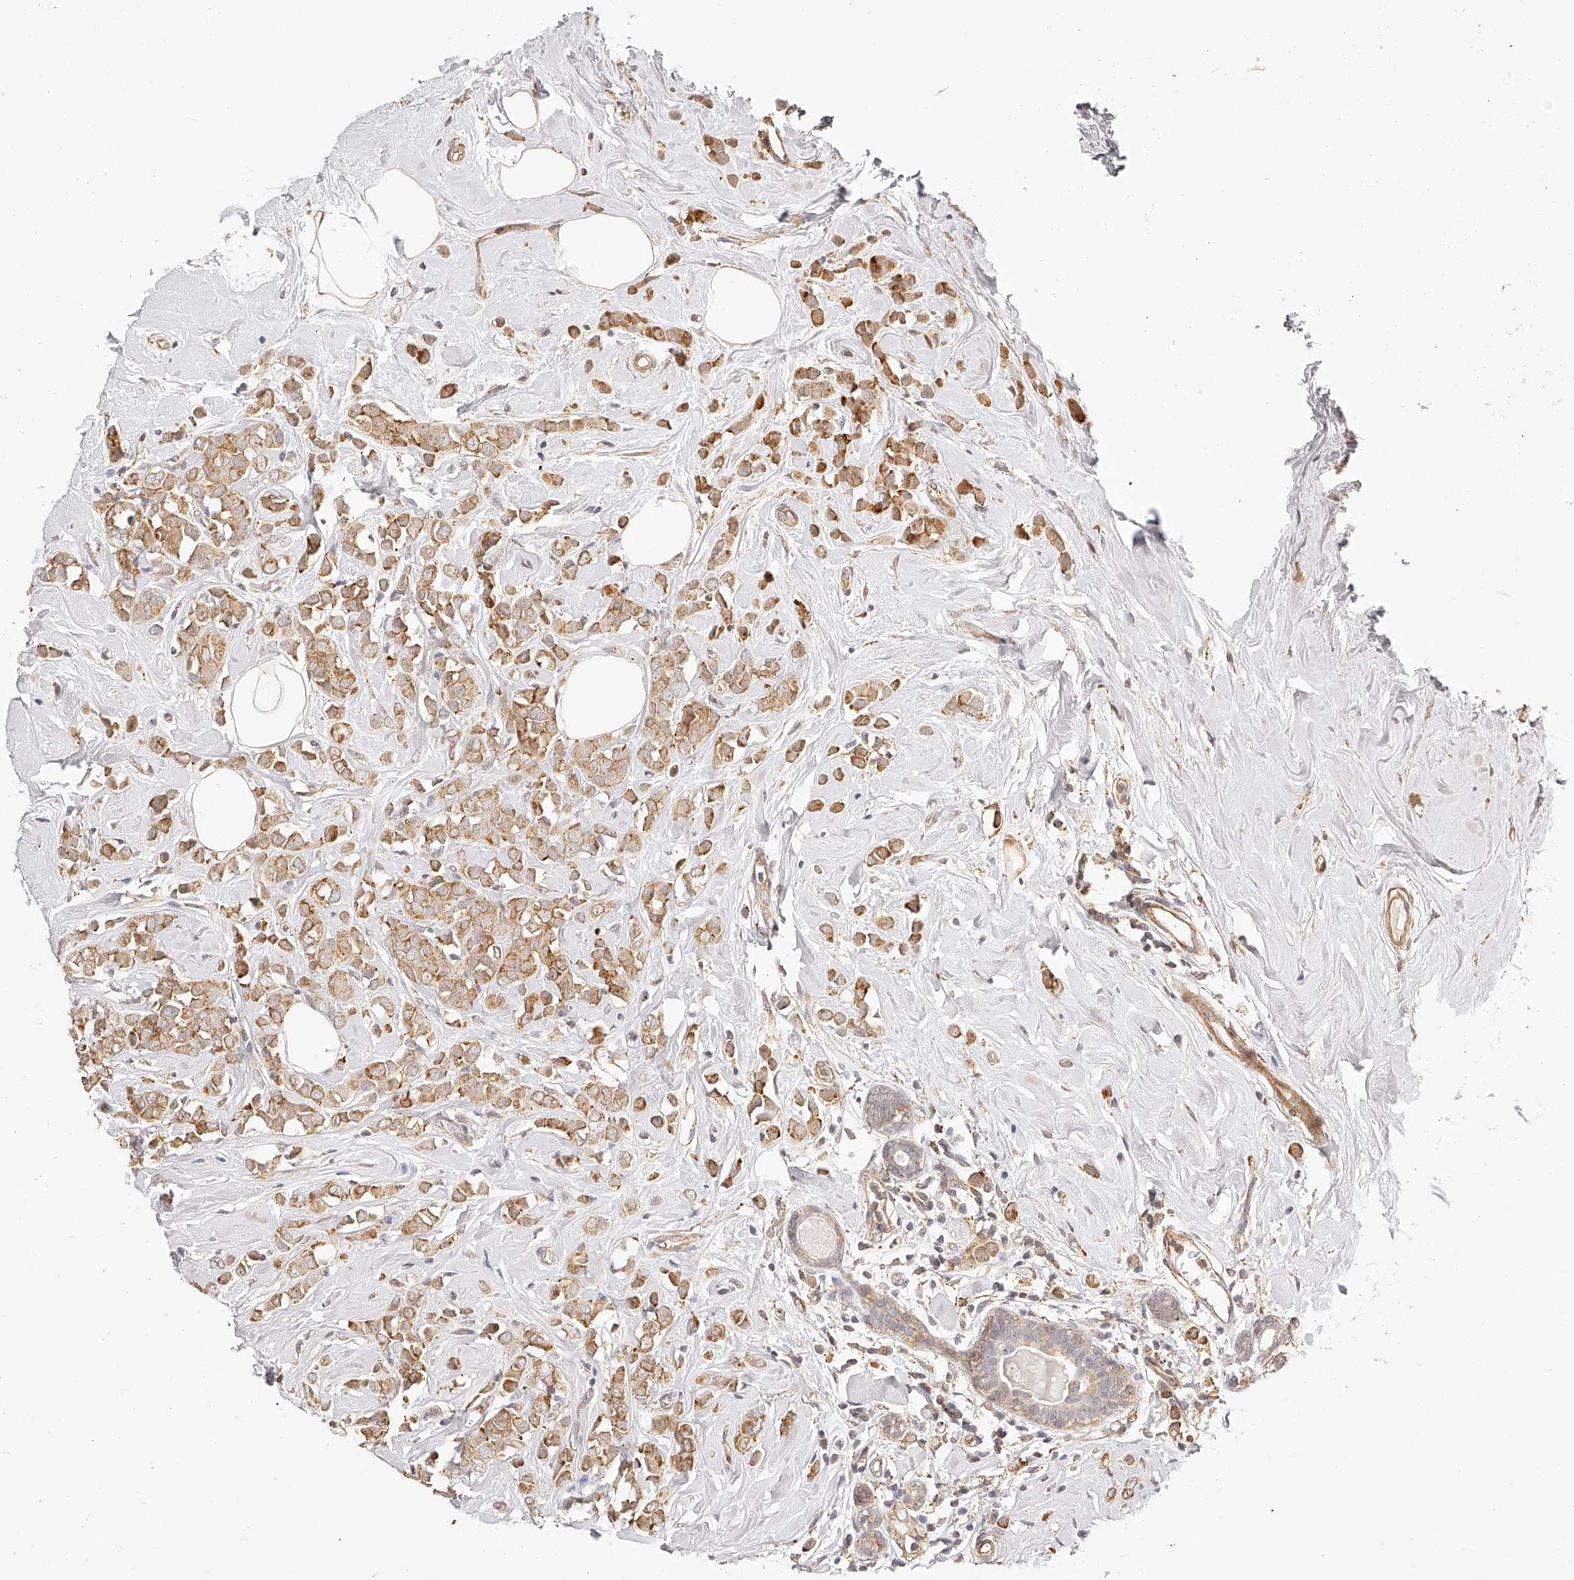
{"staining": {"intensity": "moderate", "quantity": ">75%", "location": "cytoplasmic/membranous"}, "tissue": "breast cancer", "cell_type": "Tumor cells", "image_type": "cancer", "snomed": [{"axis": "morphology", "description": "Lobular carcinoma"}, {"axis": "topography", "description": "Breast"}], "caption": "The histopathology image demonstrates staining of lobular carcinoma (breast), revealing moderate cytoplasmic/membranous protein positivity (brown color) within tumor cells.", "gene": "SYNC", "patient": {"sex": "female", "age": 47}}